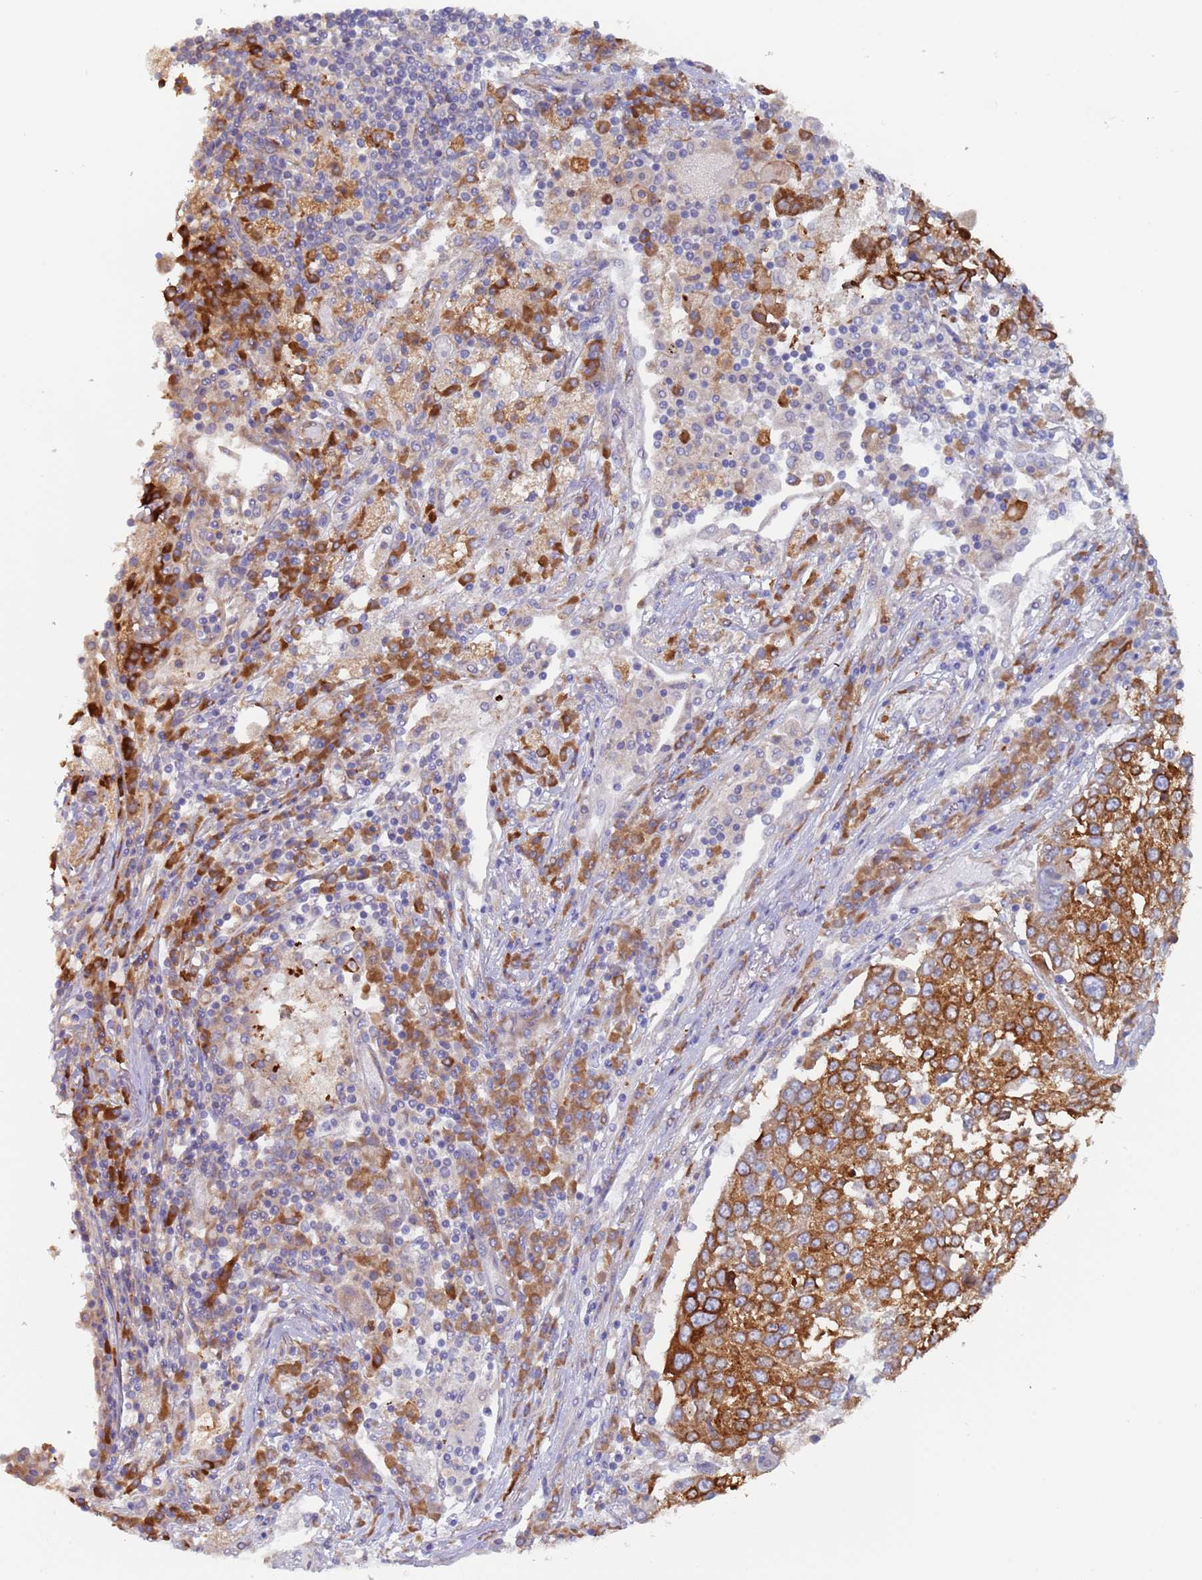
{"staining": {"intensity": "strong", "quantity": ">75%", "location": "cytoplasmic/membranous"}, "tissue": "lung cancer", "cell_type": "Tumor cells", "image_type": "cancer", "snomed": [{"axis": "morphology", "description": "Squamous cell carcinoma, NOS"}, {"axis": "topography", "description": "Lung"}], "caption": "Protein staining demonstrates strong cytoplasmic/membranous staining in about >75% of tumor cells in squamous cell carcinoma (lung).", "gene": "ZNF844", "patient": {"sex": "male", "age": 65}}